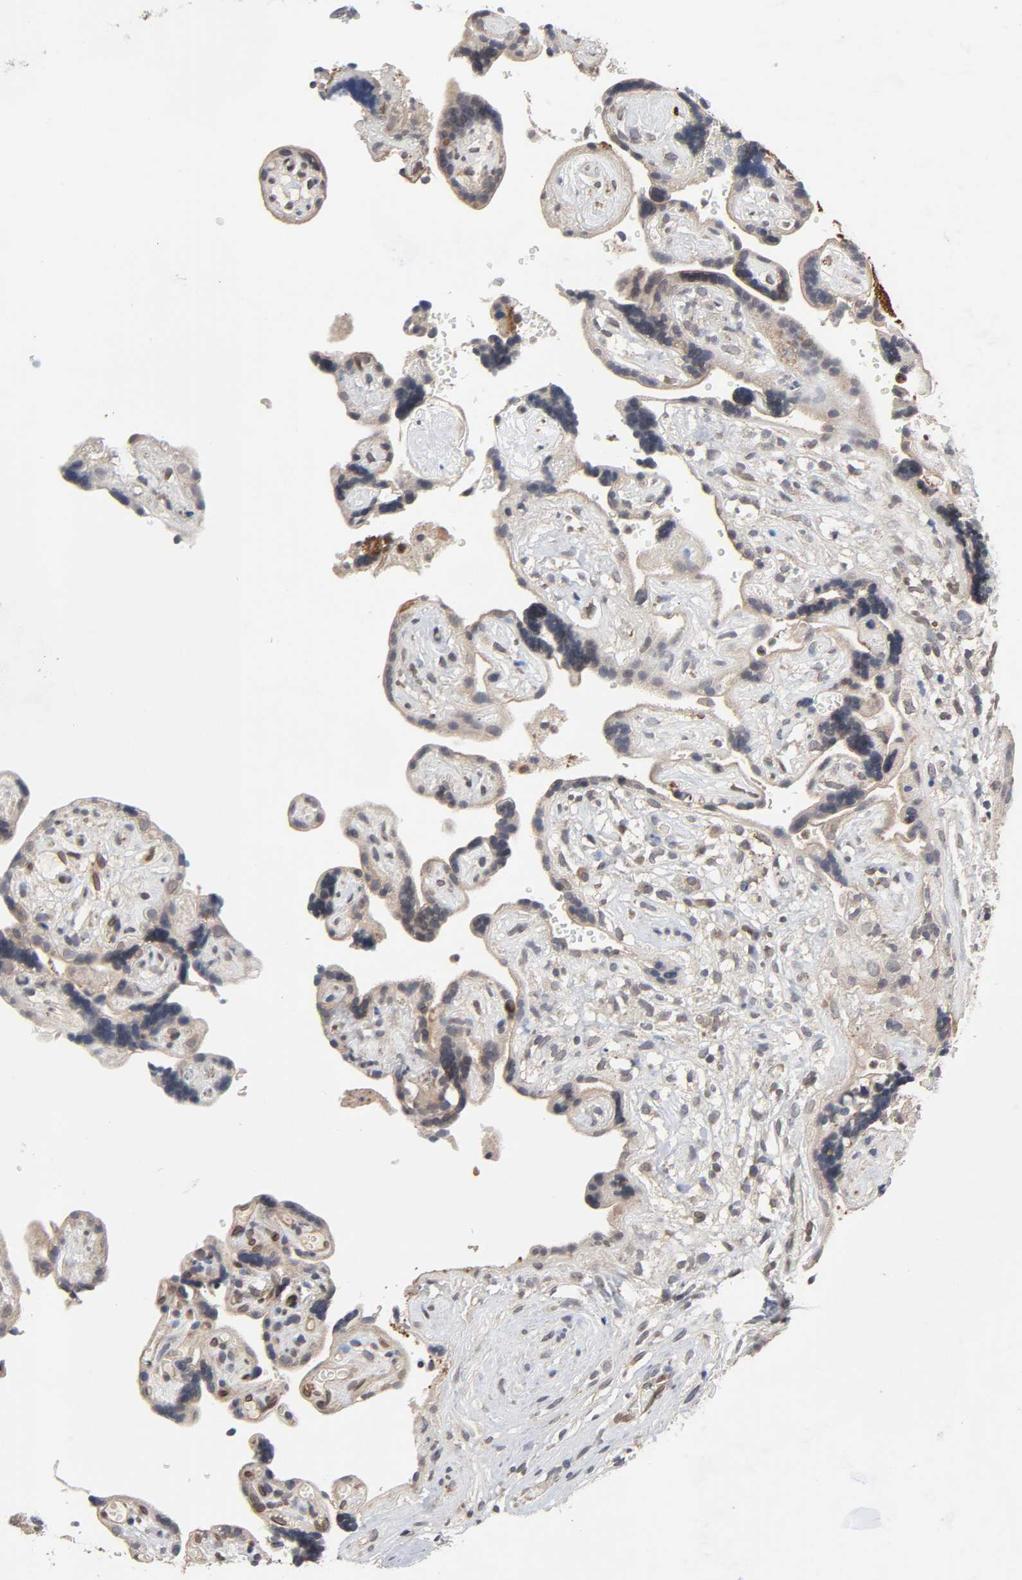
{"staining": {"intensity": "moderate", "quantity": ">75%", "location": "cytoplasmic/membranous"}, "tissue": "placenta", "cell_type": "Decidual cells", "image_type": "normal", "snomed": [{"axis": "morphology", "description": "Normal tissue, NOS"}, {"axis": "topography", "description": "Placenta"}], "caption": "Immunohistochemistry (IHC) of unremarkable placenta exhibits medium levels of moderate cytoplasmic/membranous positivity in about >75% of decidual cells. The staining was performed using DAB (3,3'-diaminobenzidine) to visualize the protein expression in brown, while the nuclei were stained in blue with hematoxylin (Magnification: 20x).", "gene": "CCDC175", "patient": {"sex": "female", "age": 30}}